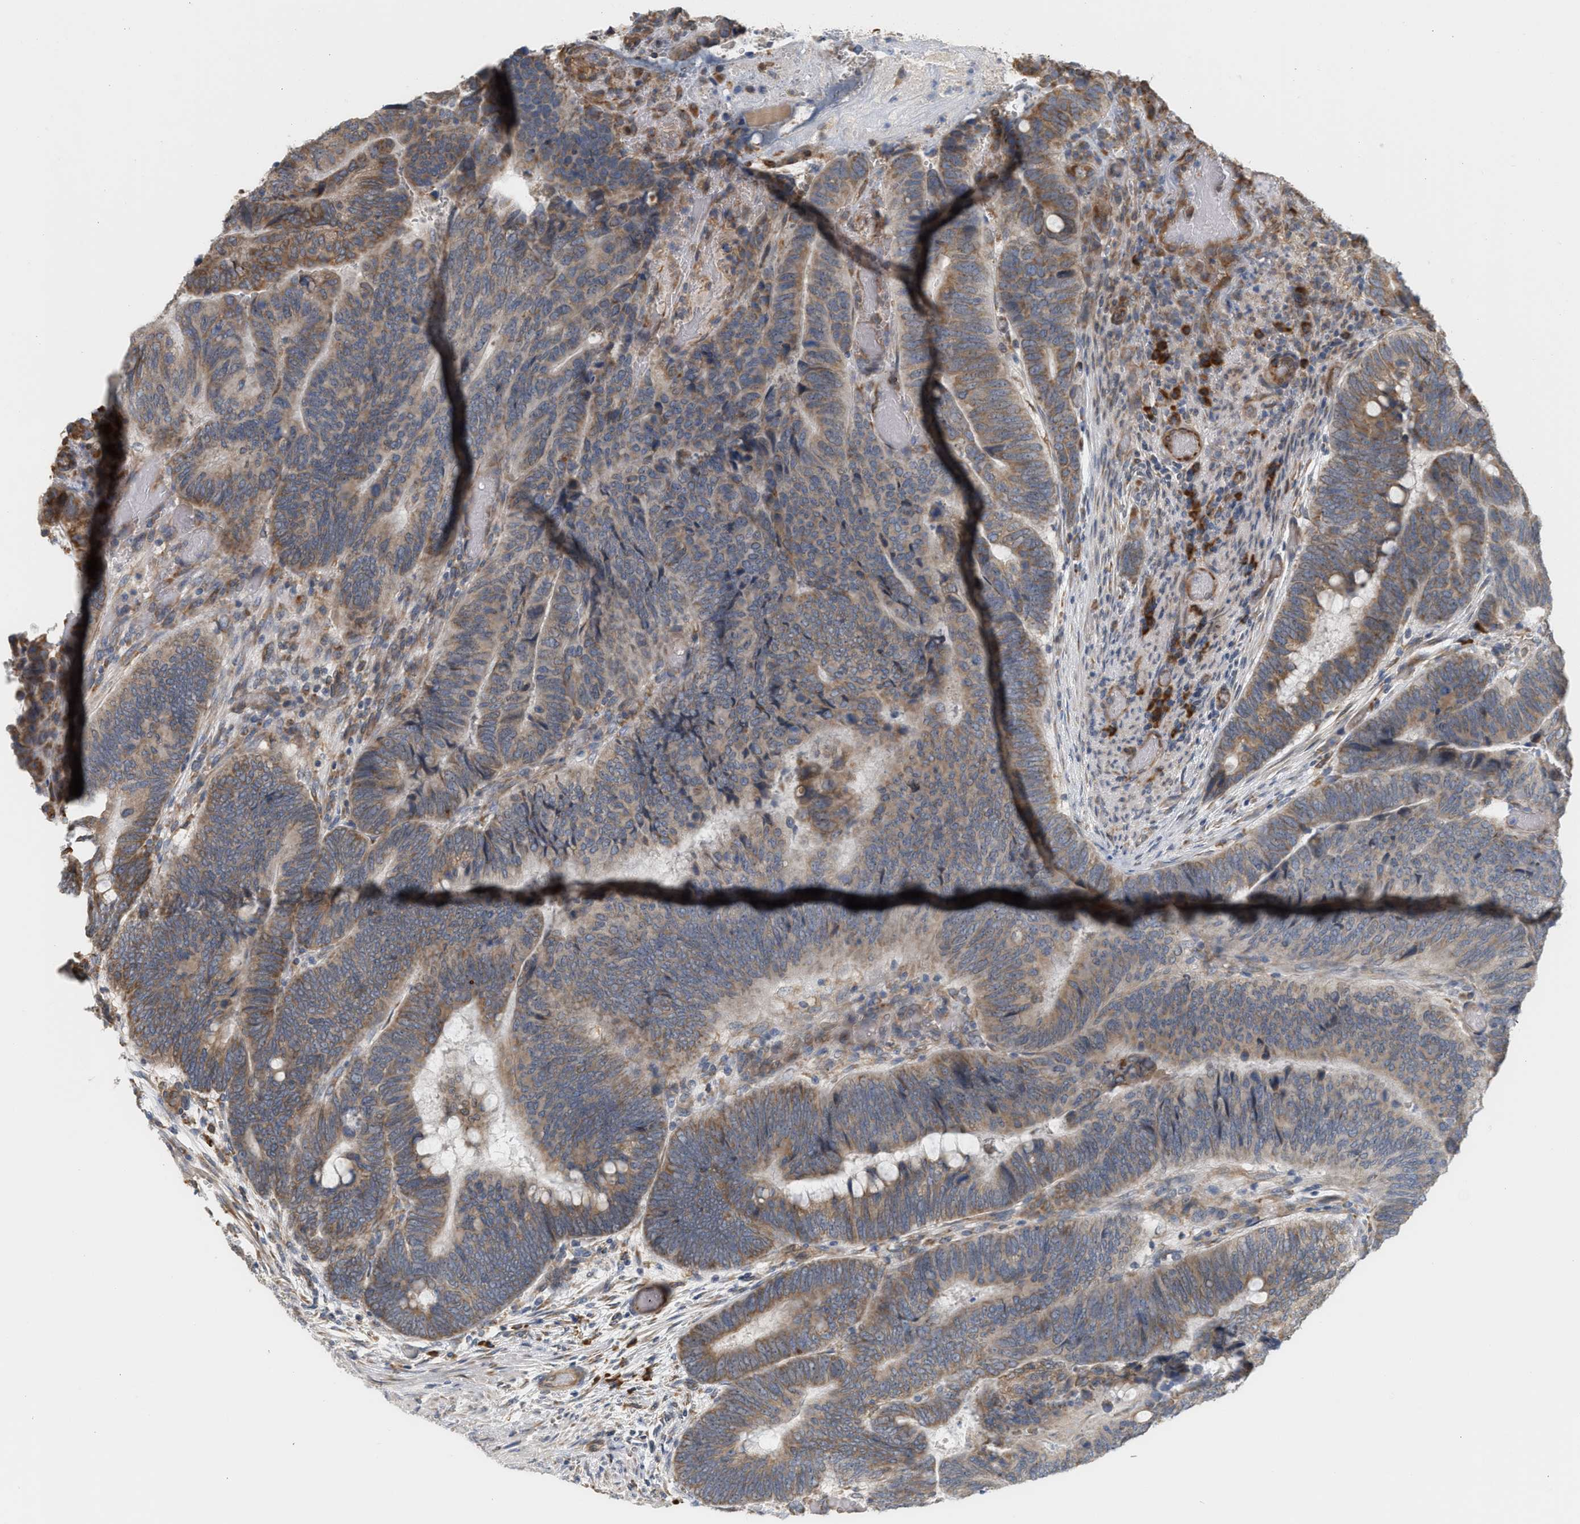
{"staining": {"intensity": "moderate", "quantity": ">75%", "location": "cytoplasmic/membranous"}, "tissue": "colorectal cancer", "cell_type": "Tumor cells", "image_type": "cancer", "snomed": [{"axis": "morphology", "description": "Normal tissue, NOS"}, {"axis": "morphology", "description": "Adenocarcinoma, NOS"}, {"axis": "topography", "description": "Rectum"}], "caption": "IHC photomicrograph of colorectal cancer (adenocarcinoma) stained for a protein (brown), which demonstrates medium levels of moderate cytoplasmic/membranous expression in approximately >75% of tumor cells.", "gene": "SVOP", "patient": {"sex": "male", "age": 92}}